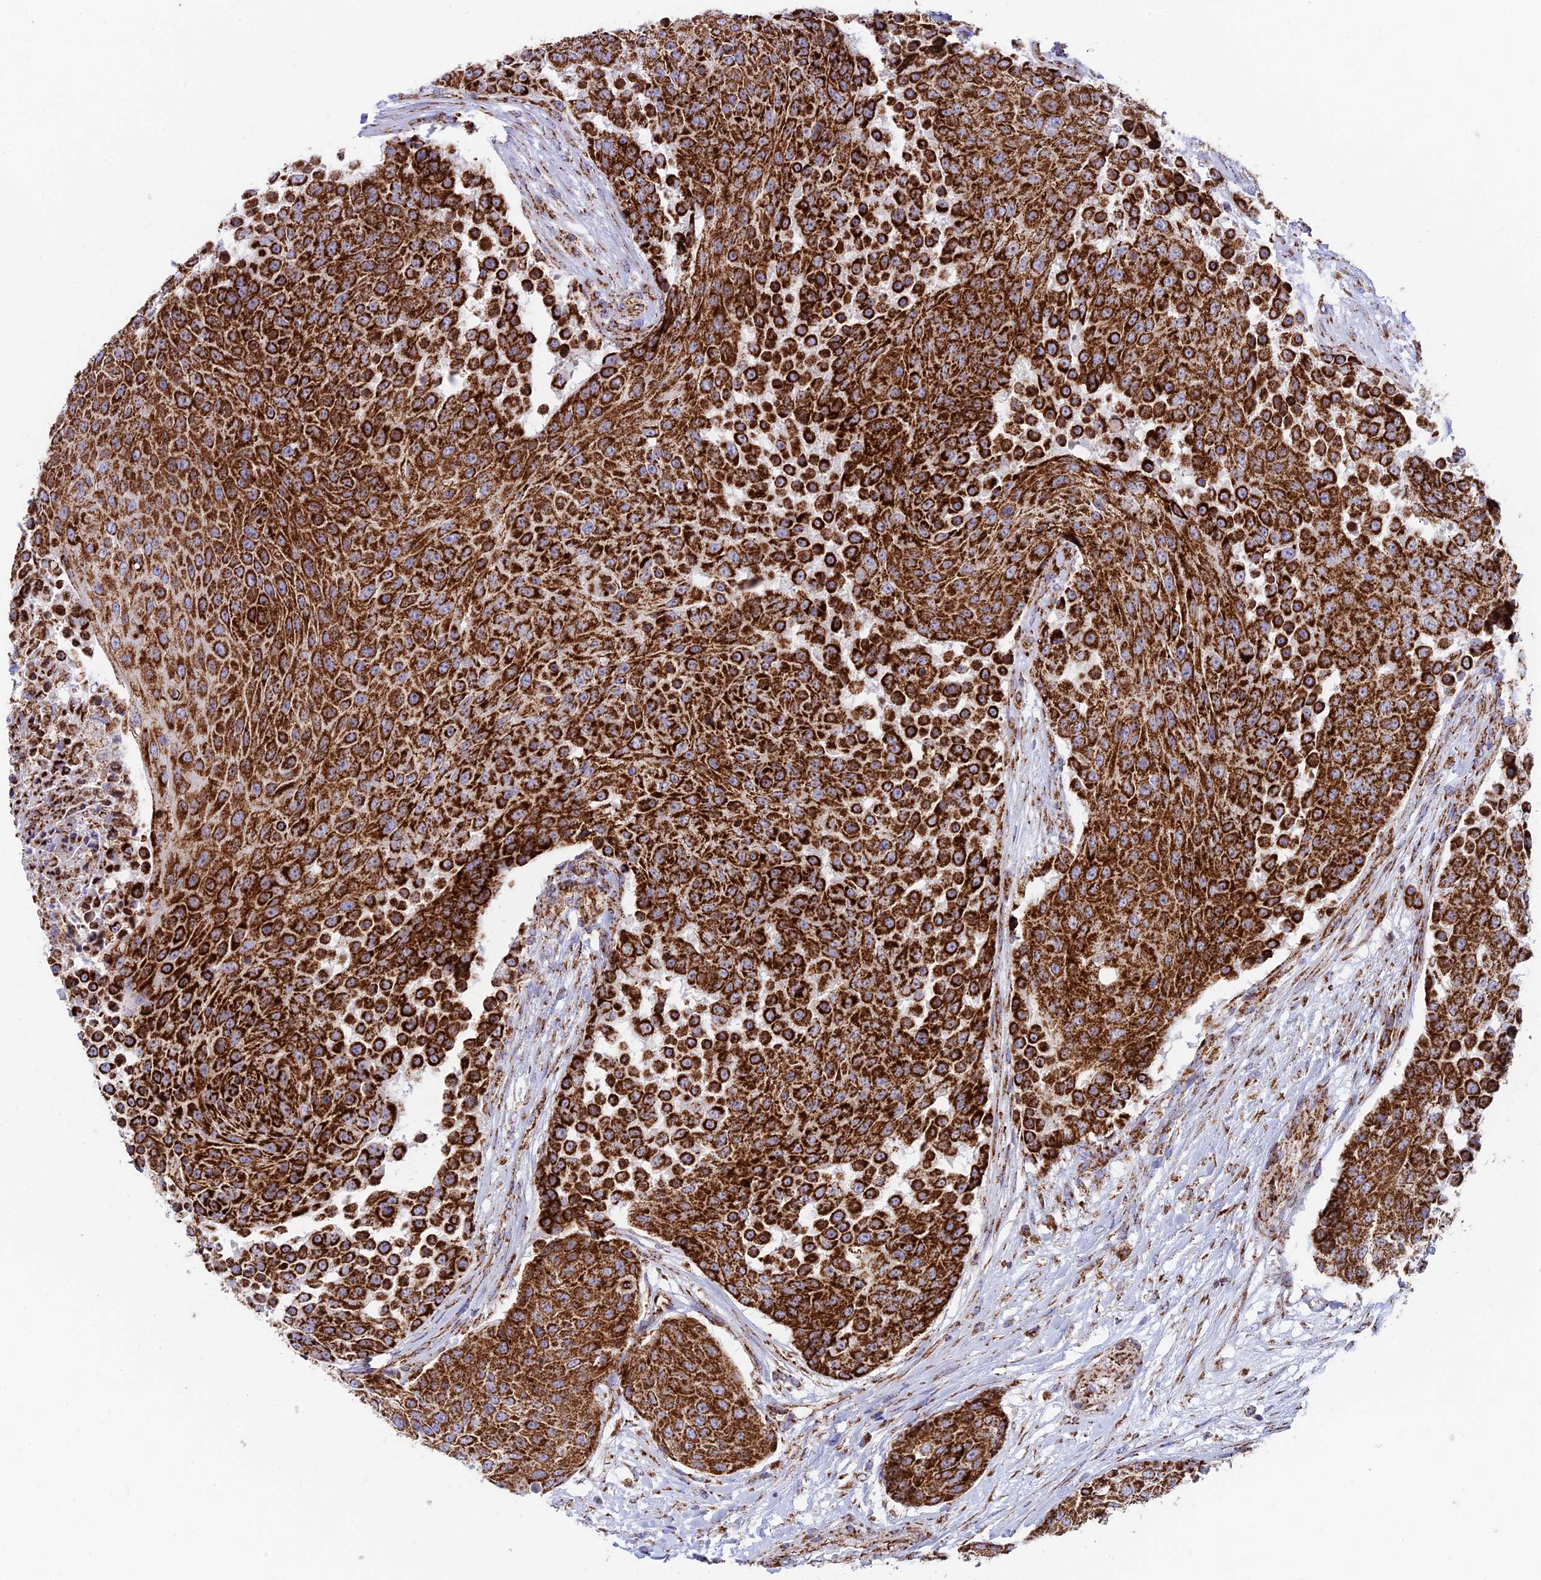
{"staining": {"intensity": "strong", "quantity": ">75%", "location": "cytoplasmic/membranous"}, "tissue": "urothelial cancer", "cell_type": "Tumor cells", "image_type": "cancer", "snomed": [{"axis": "morphology", "description": "Urothelial carcinoma, High grade"}, {"axis": "topography", "description": "Urinary bladder"}], "caption": "A high-resolution image shows IHC staining of urothelial cancer, which displays strong cytoplasmic/membranous positivity in about >75% of tumor cells.", "gene": "CHCHD3", "patient": {"sex": "female", "age": 63}}